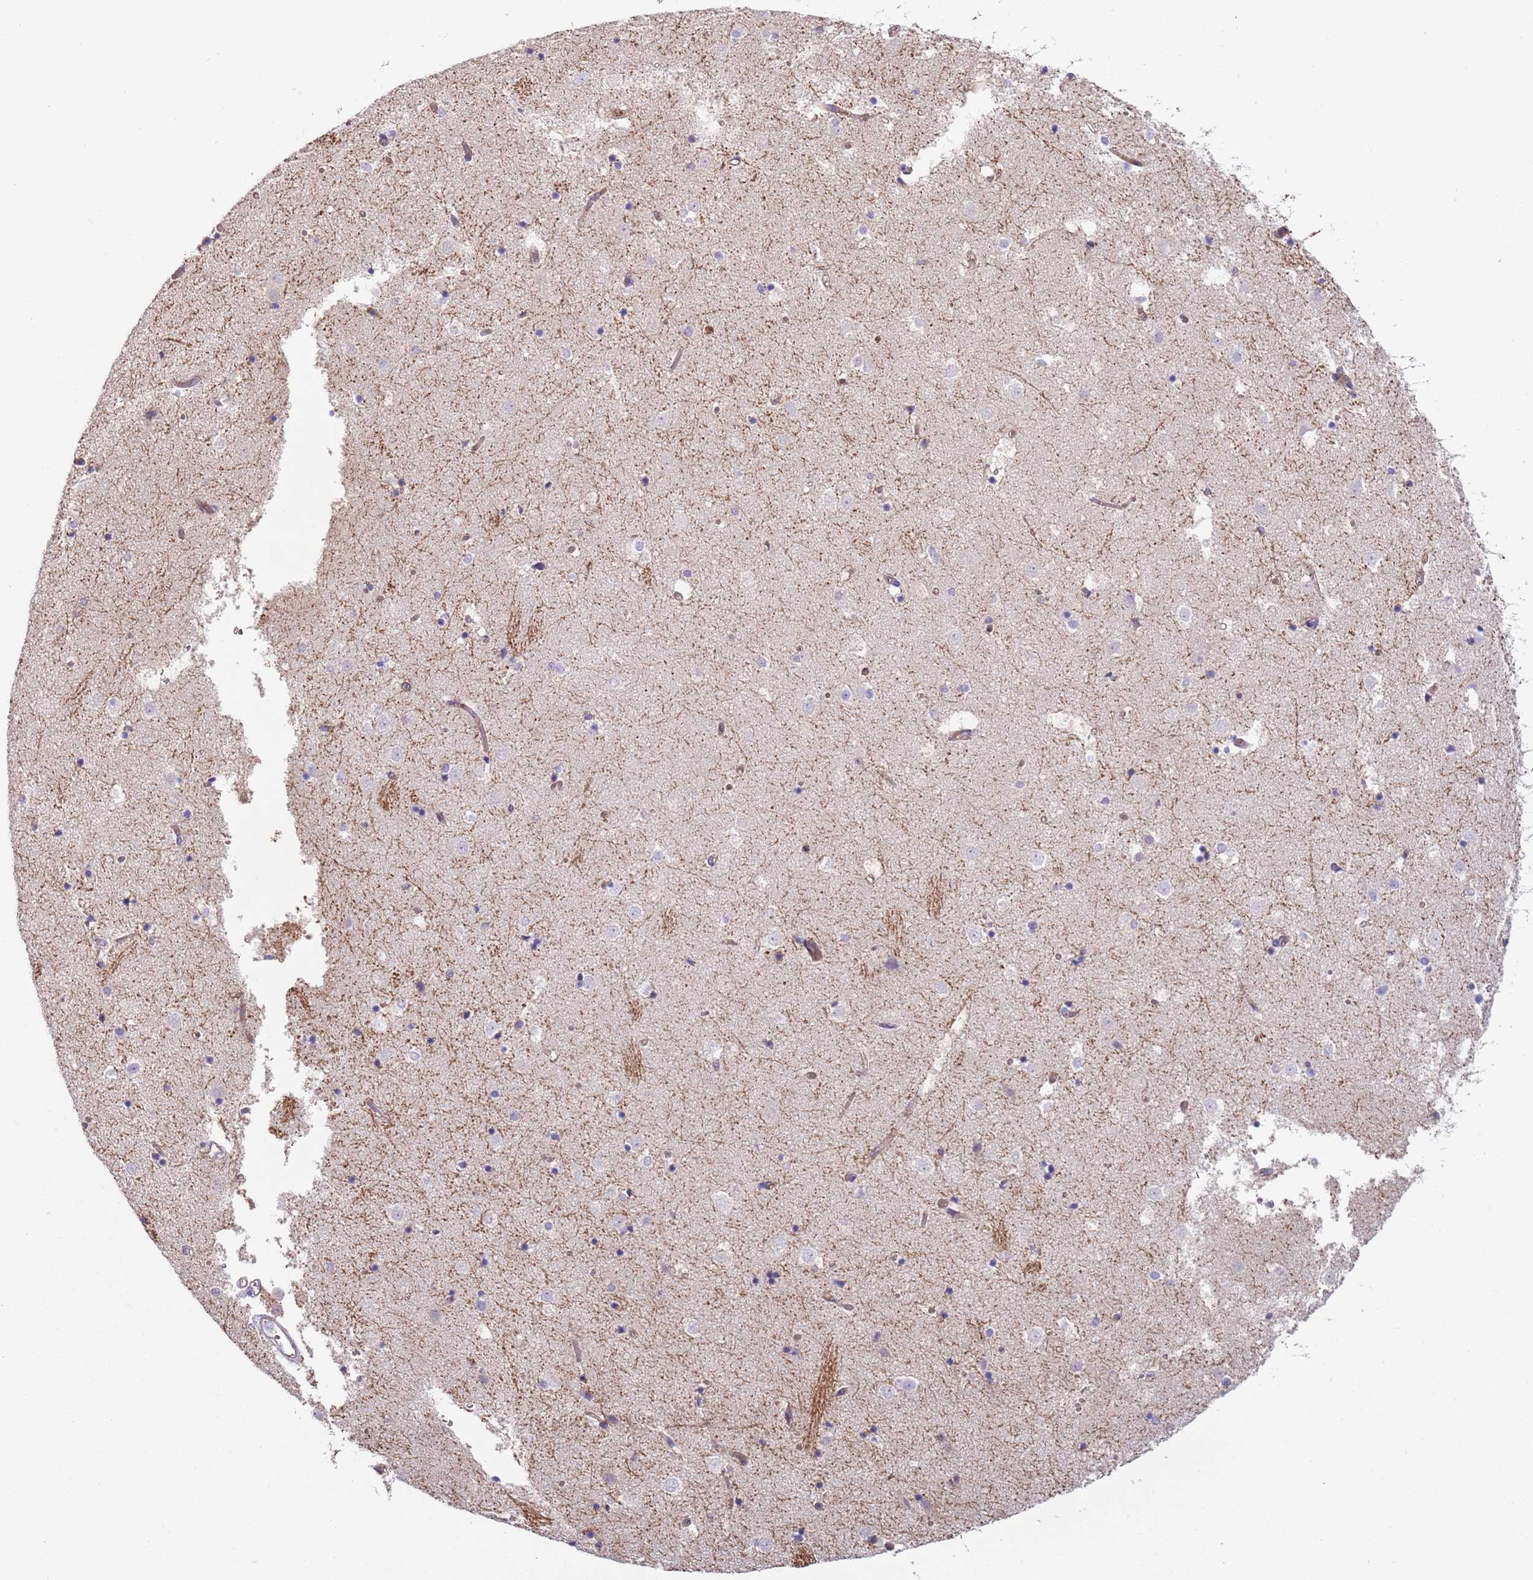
{"staining": {"intensity": "negative", "quantity": "none", "location": "none"}, "tissue": "caudate", "cell_type": "Glial cells", "image_type": "normal", "snomed": [{"axis": "morphology", "description": "Normal tissue, NOS"}, {"axis": "topography", "description": "Lateral ventricle wall"}], "caption": "The immunohistochemistry (IHC) histopathology image has no significant expression in glial cells of caudate. (DAB (3,3'-diaminobenzidine) immunohistochemistry (IHC) visualized using brightfield microscopy, high magnification).", "gene": "GSDMD", "patient": {"sex": "female", "age": 52}}